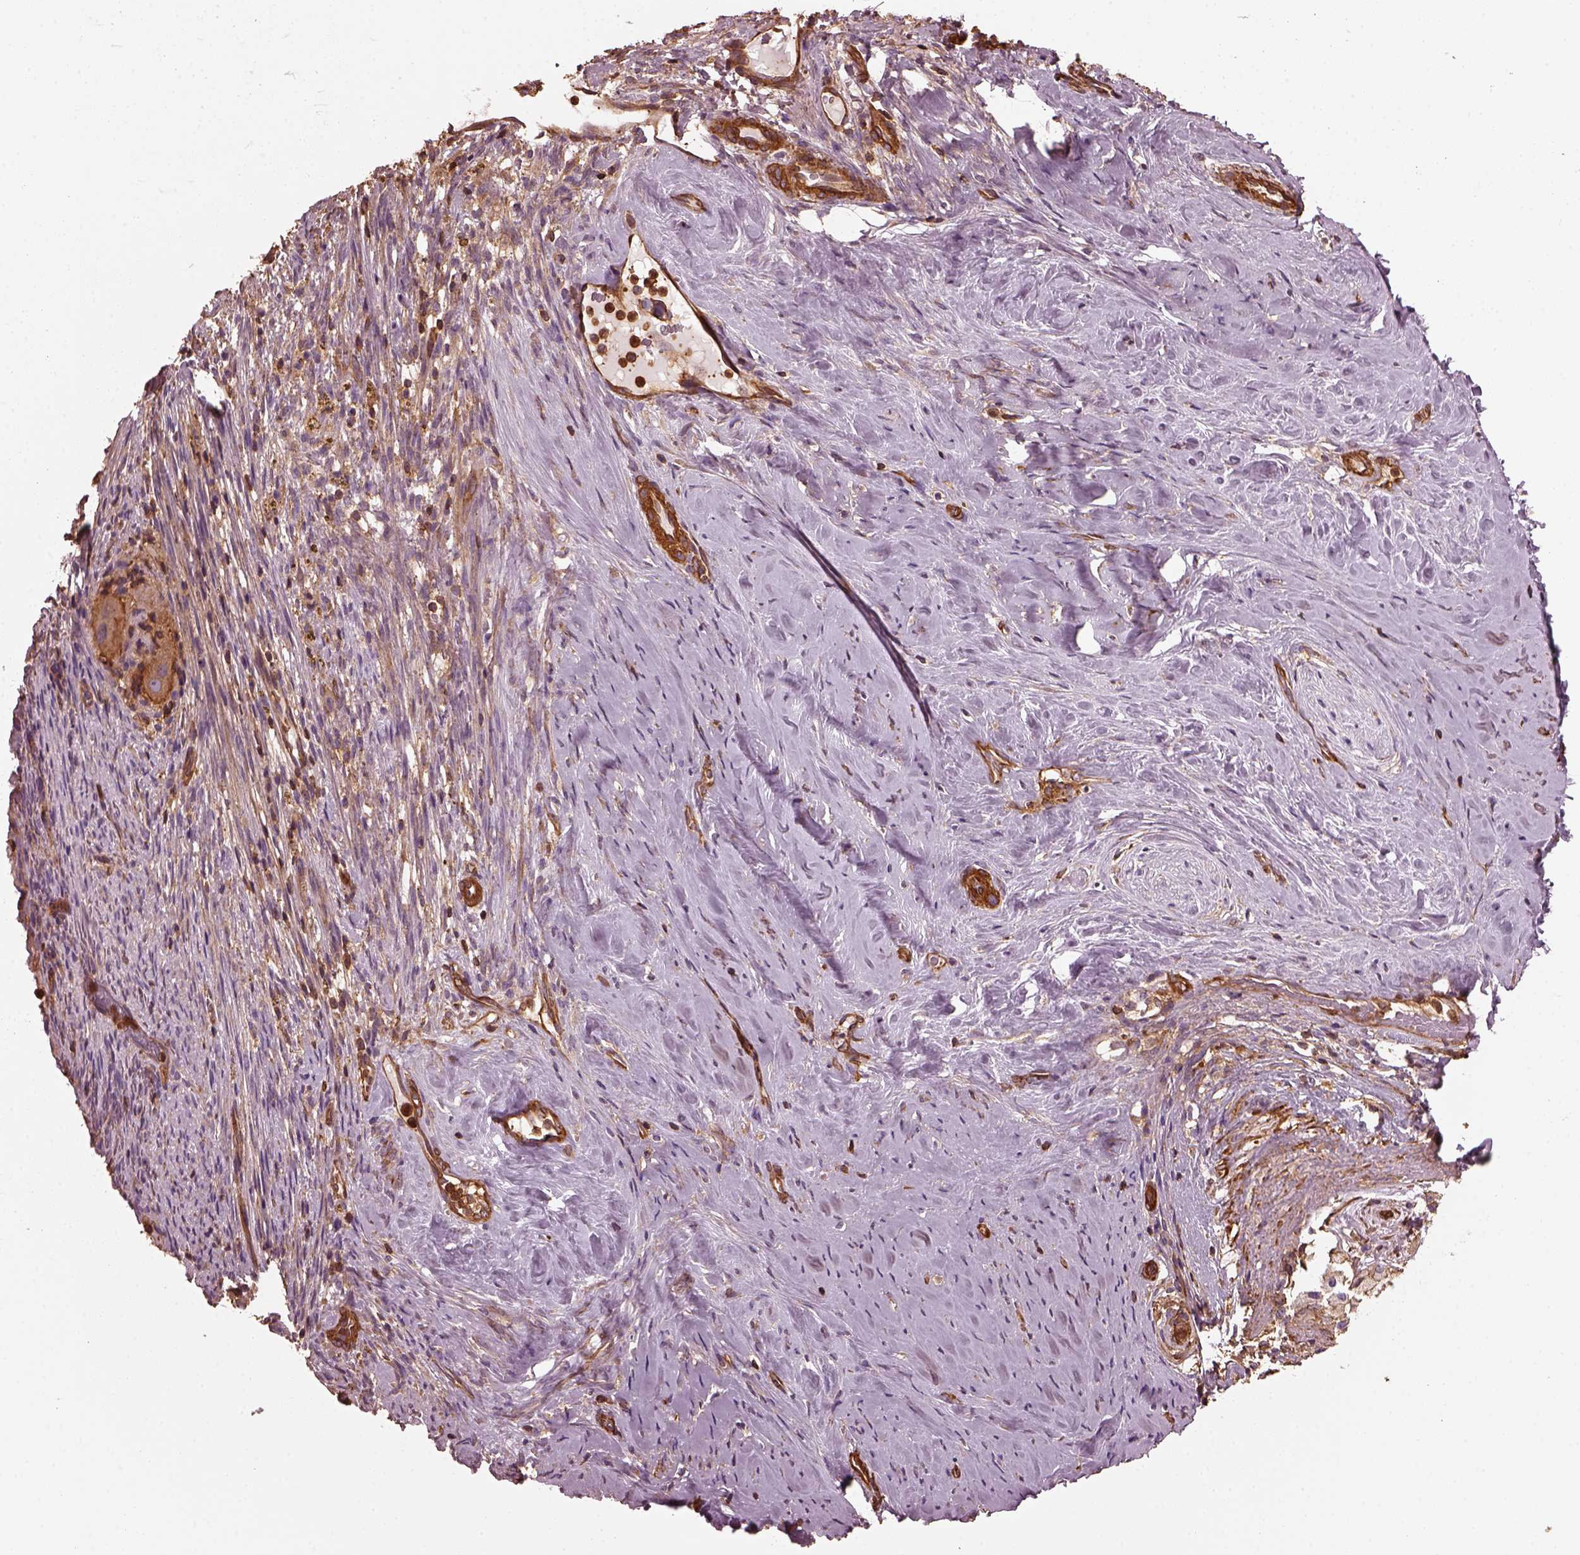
{"staining": {"intensity": "moderate", "quantity": ">75%", "location": "cytoplasmic/membranous"}, "tissue": "cervical cancer", "cell_type": "Tumor cells", "image_type": "cancer", "snomed": [{"axis": "morphology", "description": "Squamous cell carcinoma, NOS"}, {"axis": "topography", "description": "Cervix"}], "caption": "Immunohistochemistry (IHC) micrograph of neoplastic tissue: cervical cancer (squamous cell carcinoma) stained using IHC shows medium levels of moderate protein expression localized specifically in the cytoplasmic/membranous of tumor cells, appearing as a cytoplasmic/membranous brown color.", "gene": "MYL6", "patient": {"sex": "female", "age": 51}}